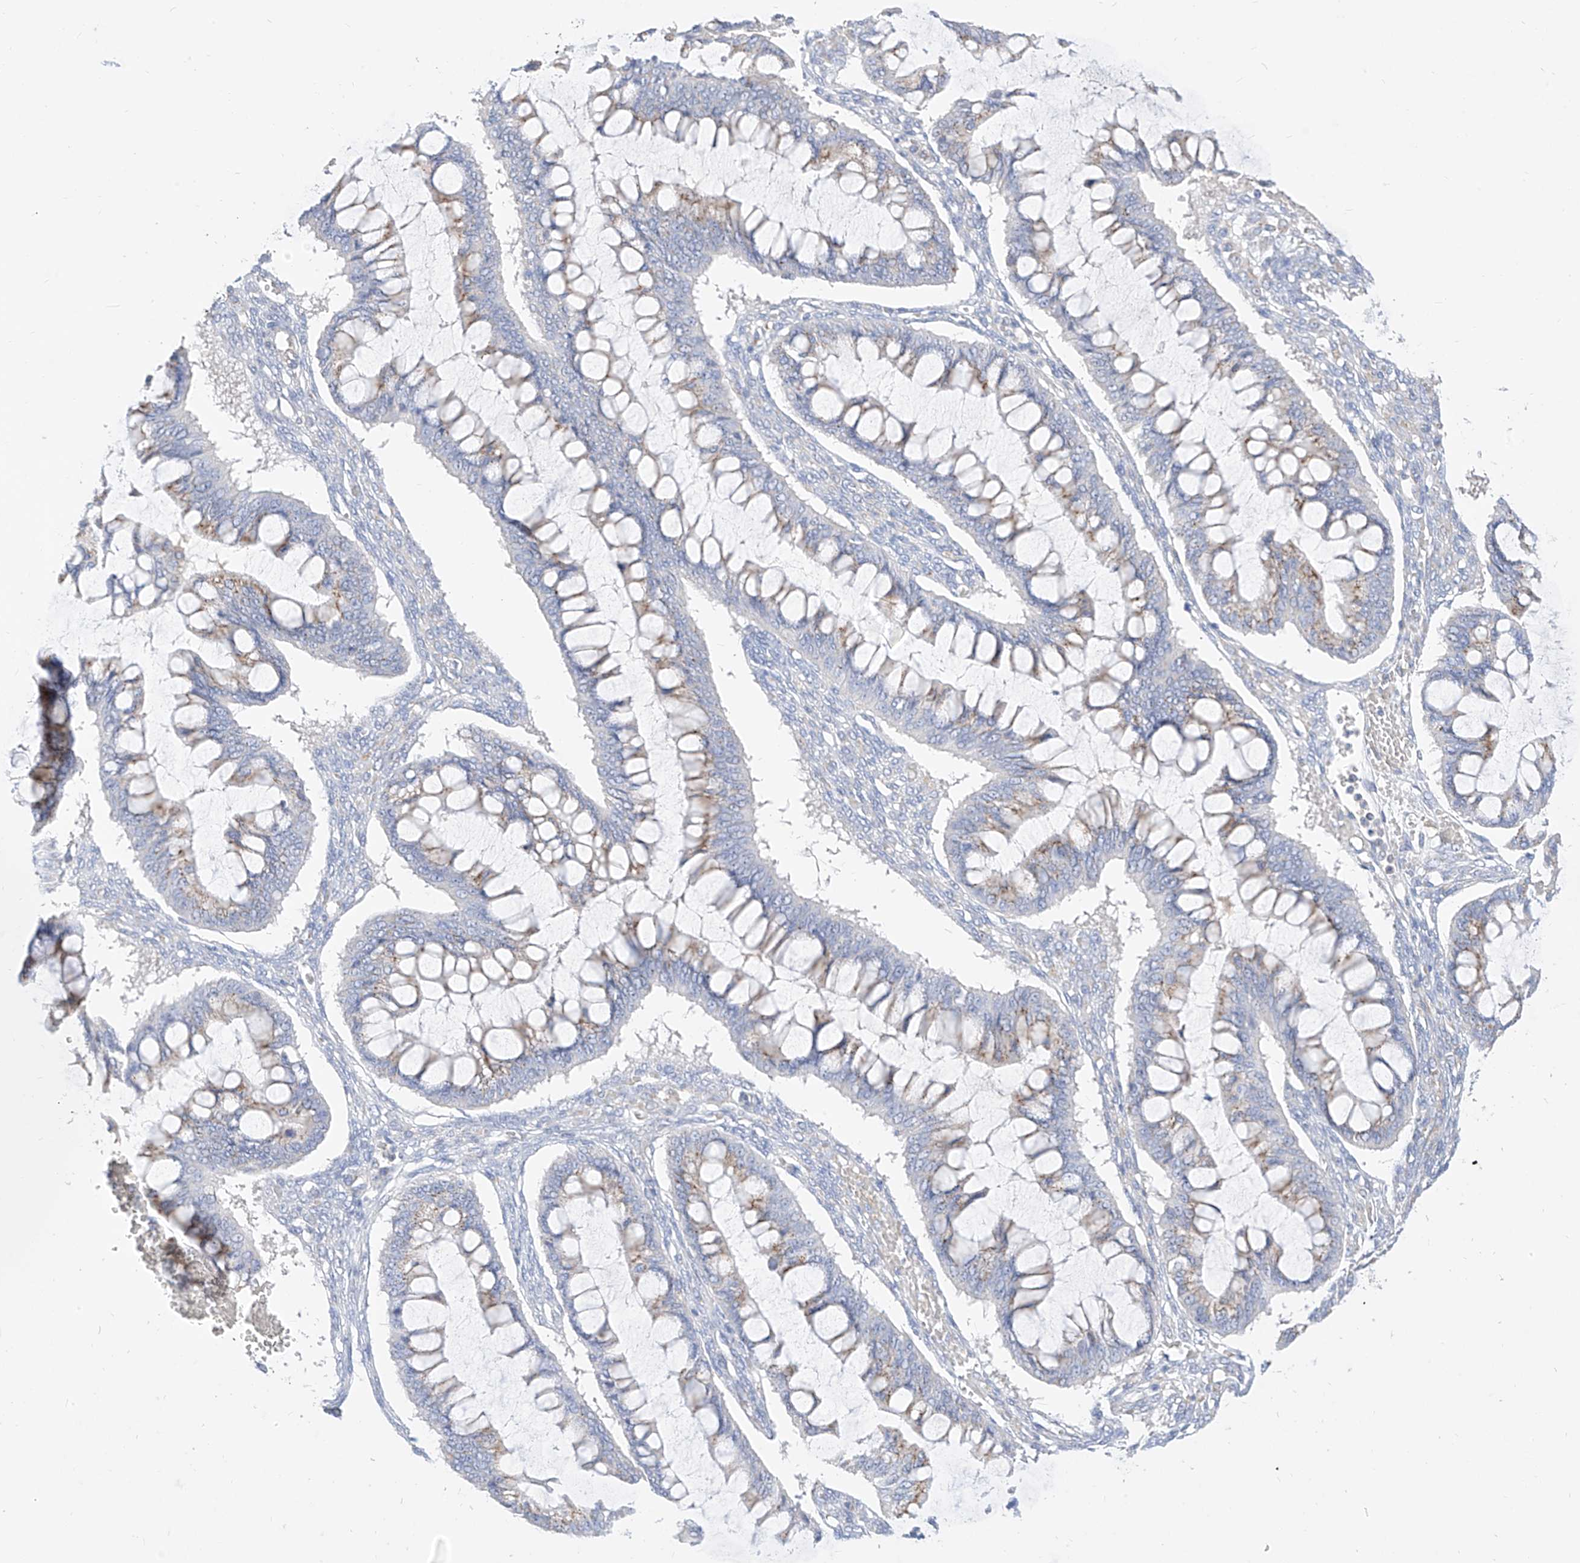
{"staining": {"intensity": "weak", "quantity": "25%-75%", "location": "cytoplasmic/membranous"}, "tissue": "ovarian cancer", "cell_type": "Tumor cells", "image_type": "cancer", "snomed": [{"axis": "morphology", "description": "Cystadenocarcinoma, mucinous, NOS"}, {"axis": "topography", "description": "Ovary"}], "caption": "This micrograph exhibits IHC staining of mucinous cystadenocarcinoma (ovarian), with low weak cytoplasmic/membranous expression in about 25%-75% of tumor cells.", "gene": "RASA2", "patient": {"sex": "female", "age": 73}}